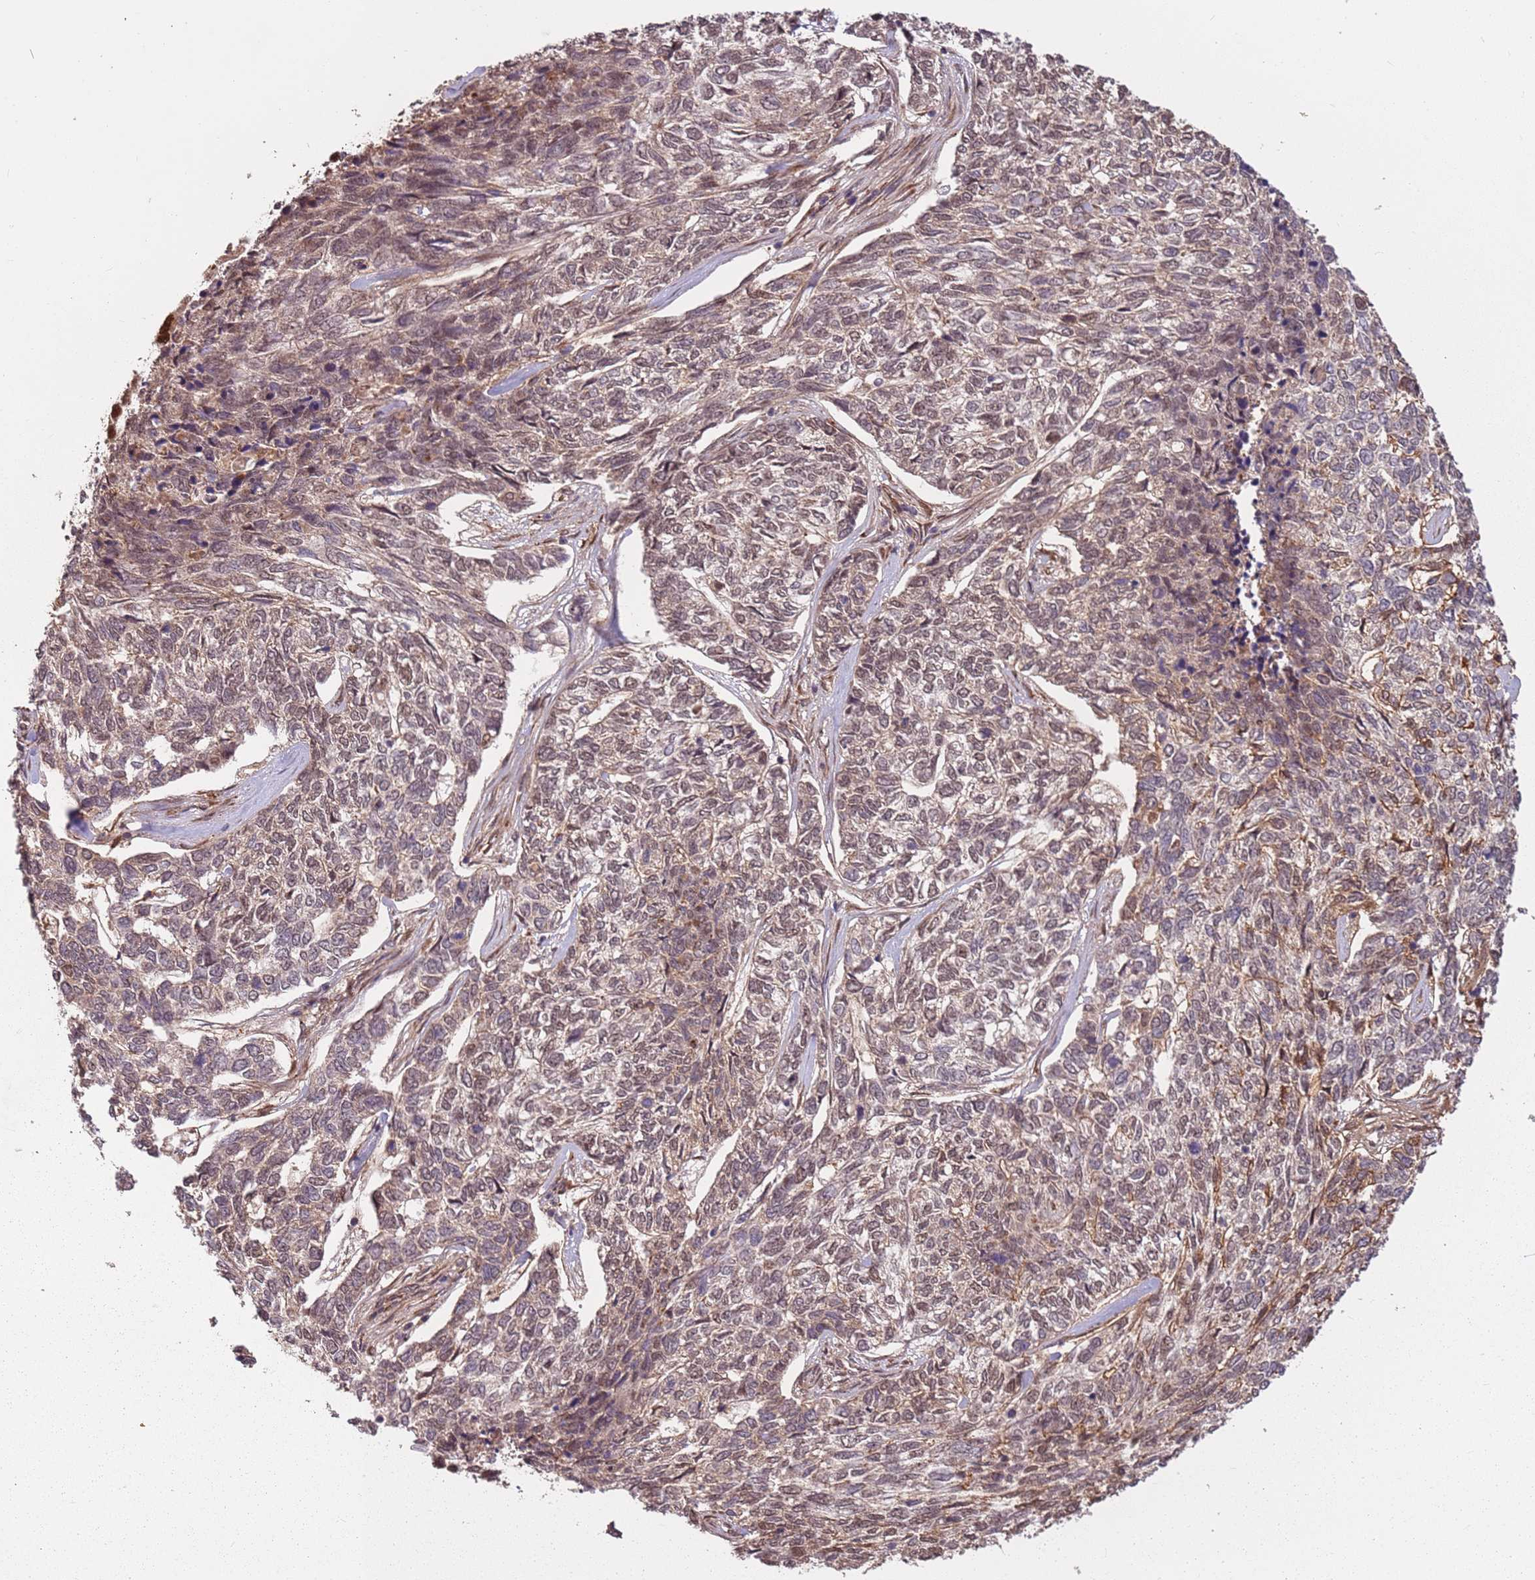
{"staining": {"intensity": "moderate", "quantity": "<25%", "location": "nuclear"}, "tissue": "skin cancer", "cell_type": "Tumor cells", "image_type": "cancer", "snomed": [{"axis": "morphology", "description": "Basal cell carcinoma"}, {"axis": "topography", "description": "Skin"}], "caption": "The image demonstrates a brown stain indicating the presence of a protein in the nuclear of tumor cells in skin cancer (basal cell carcinoma).", "gene": "POLR3H", "patient": {"sex": "female", "age": 65}}